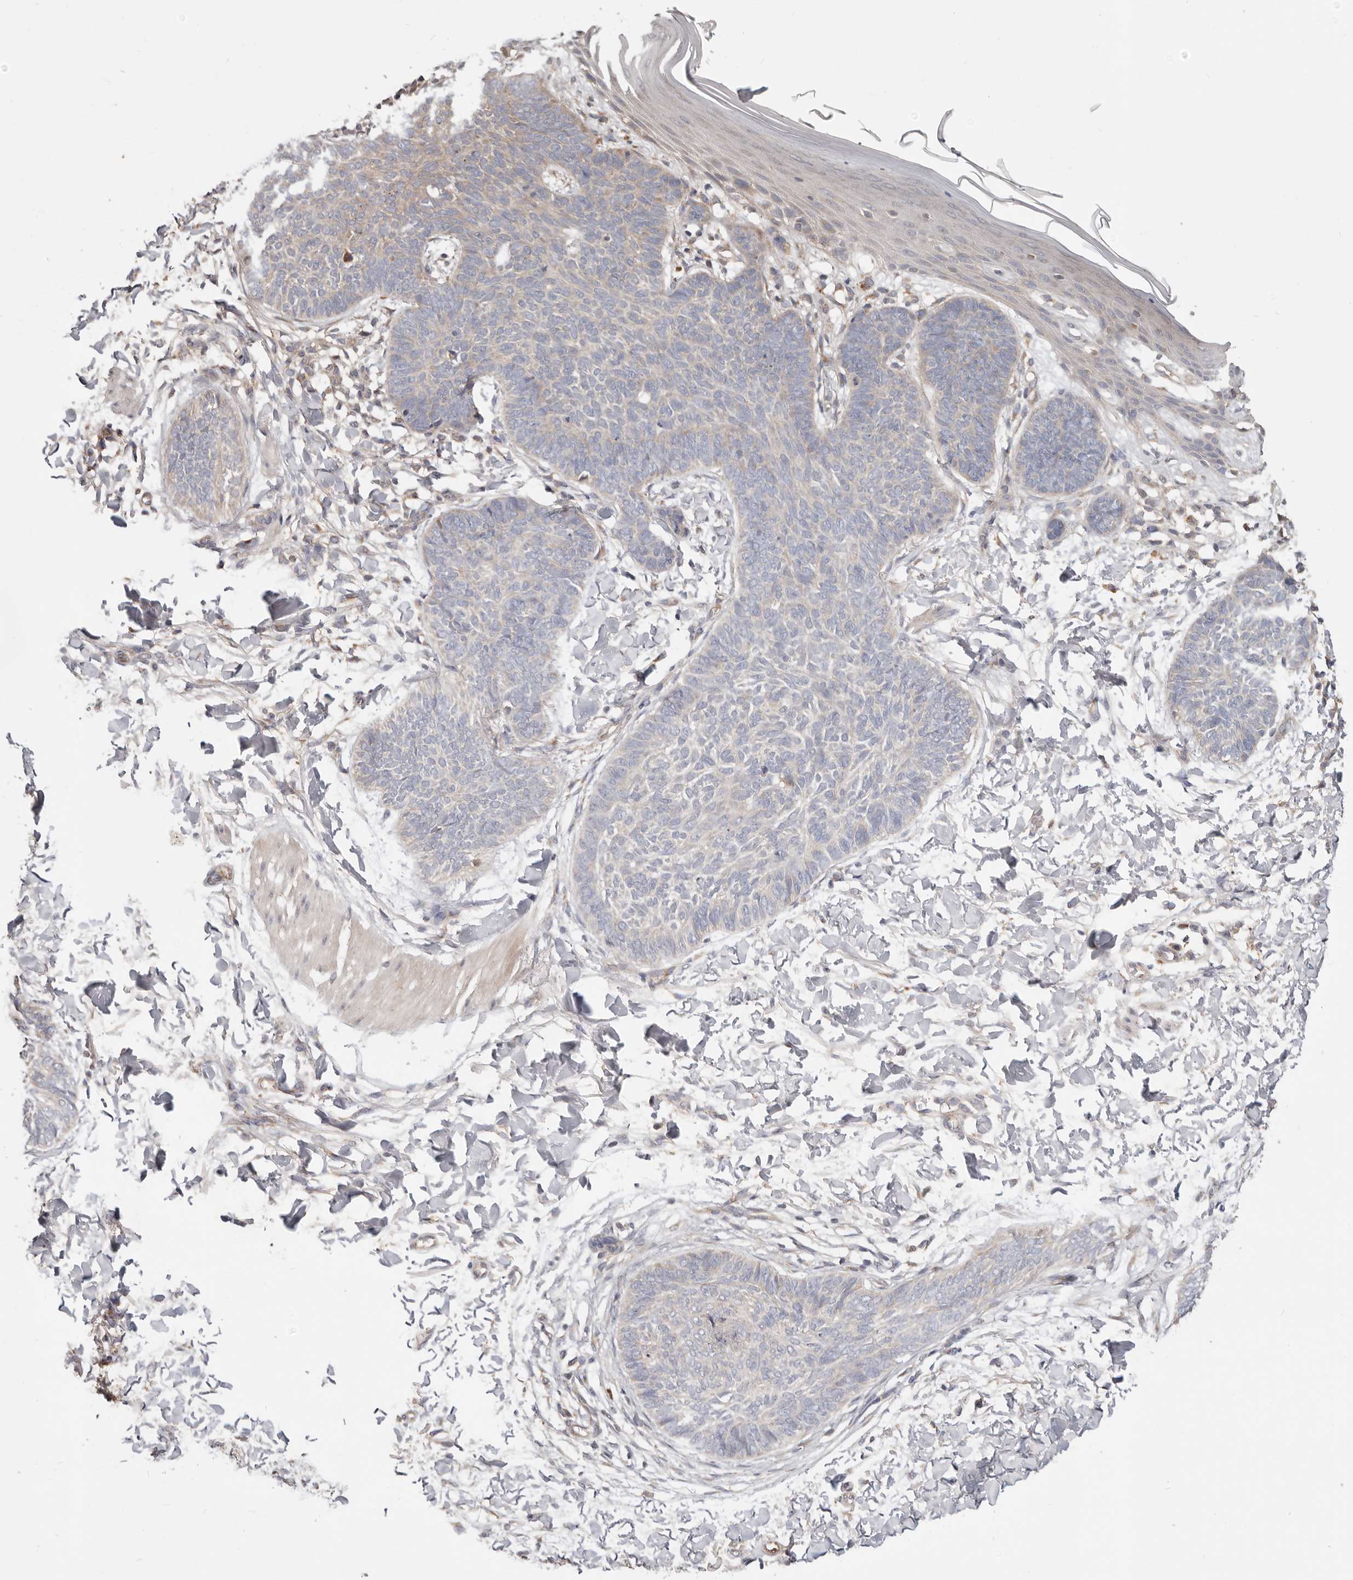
{"staining": {"intensity": "weak", "quantity": "<25%", "location": "cytoplasmic/membranous"}, "tissue": "skin cancer", "cell_type": "Tumor cells", "image_type": "cancer", "snomed": [{"axis": "morphology", "description": "Normal tissue, NOS"}, {"axis": "morphology", "description": "Basal cell carcinoma"}, {"axis": "topography", "description": "Skin"}], "caption": "Tumor cells are negative for protein expression in human skin basal cell carcinoma.", "gene": "LRP6", "patient": {"sex": "male", "age": 50}}